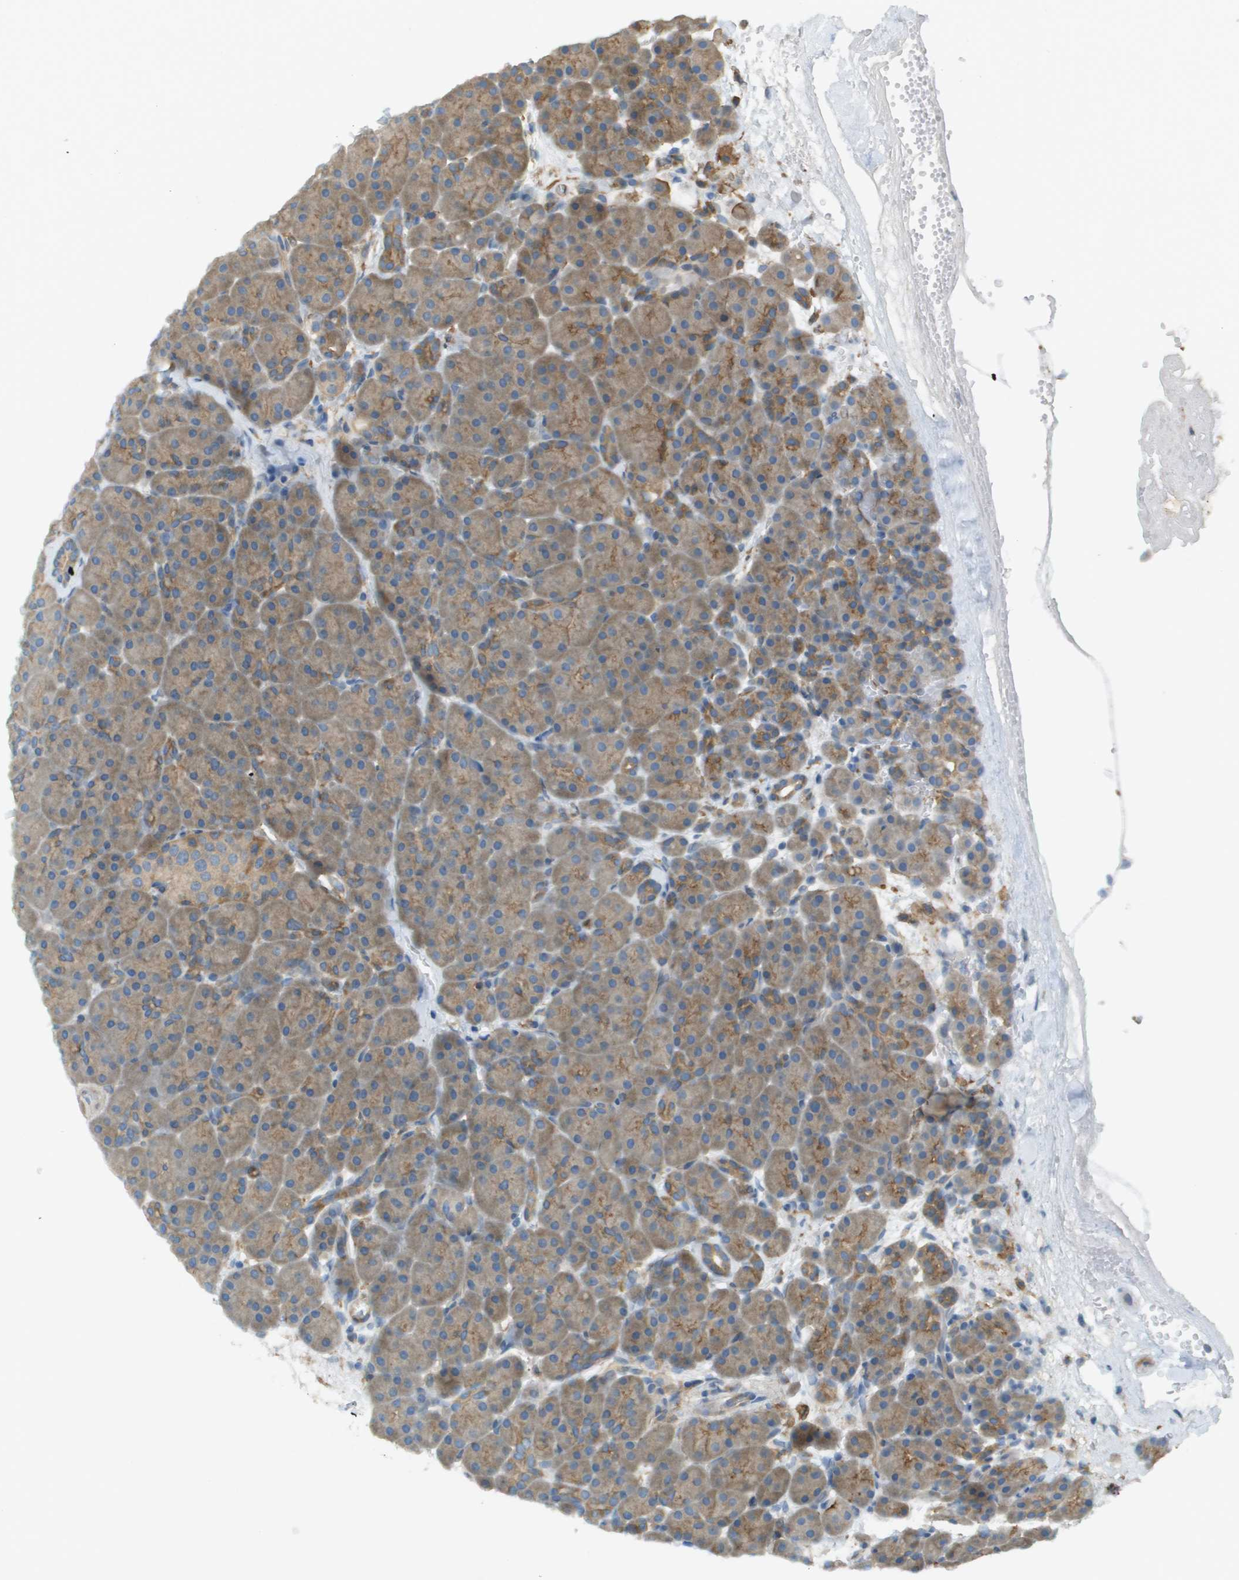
{"staining": {"intensity": "moderate", "quantity": ">75%", "location": "cytoplasmic/membranous"}, "tissue": "pancreas", "cell_type": "Exocrine glandular cells", "image_type": "normal", "snomed": [{"axis": "morphology", "description": "Normal tissue, NOS"}, {"axis": "topography", "description": "Pancreas"}], "caption": "Benign pancreas reveals moderate cytoplasmic/membranous expression in about >75% of exocrine glandular cells.", "gene": "CORO1B", "patient": {"sex": "male", "age": 66}}